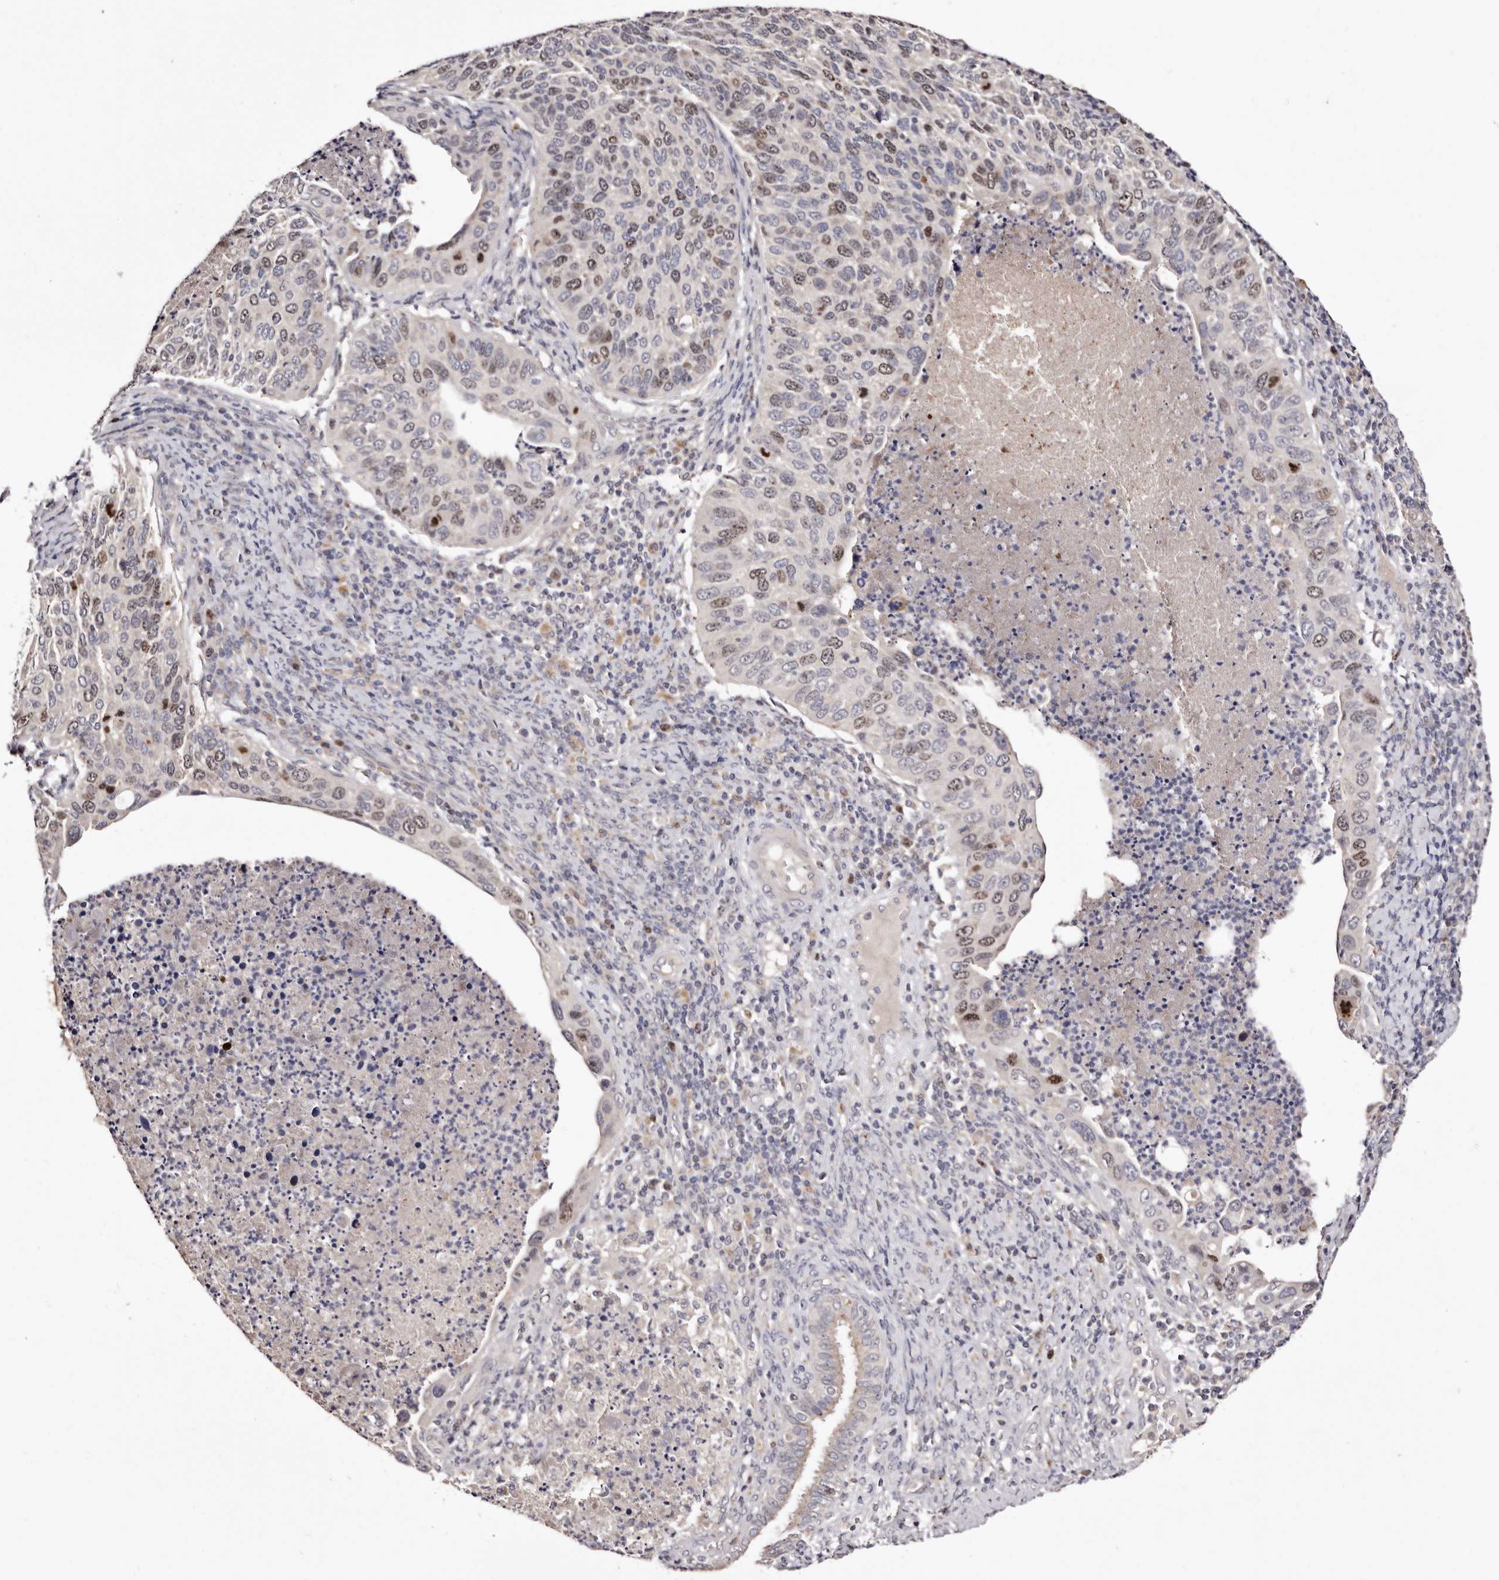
{"staining": {"intensity": "moderate", "quantity": "25%-75%", "location": "nuclear"}, "tissue": "cervical cancer", "cell_type": "Tumor cells", "image_type": "cancer", "snomed": [{"axis": "morphology", "description": "Squamous cell carcinoma, NOS"}, {"axis": "topography", "description": "Cervix"}], "caption": "A medium amount of moderate nuclear staining is present in approximately 25%-75% of tumor cells in cervical cancer tissue.", "gene": "CDCA8", "patient": {"sex": "female", "age": 38}}